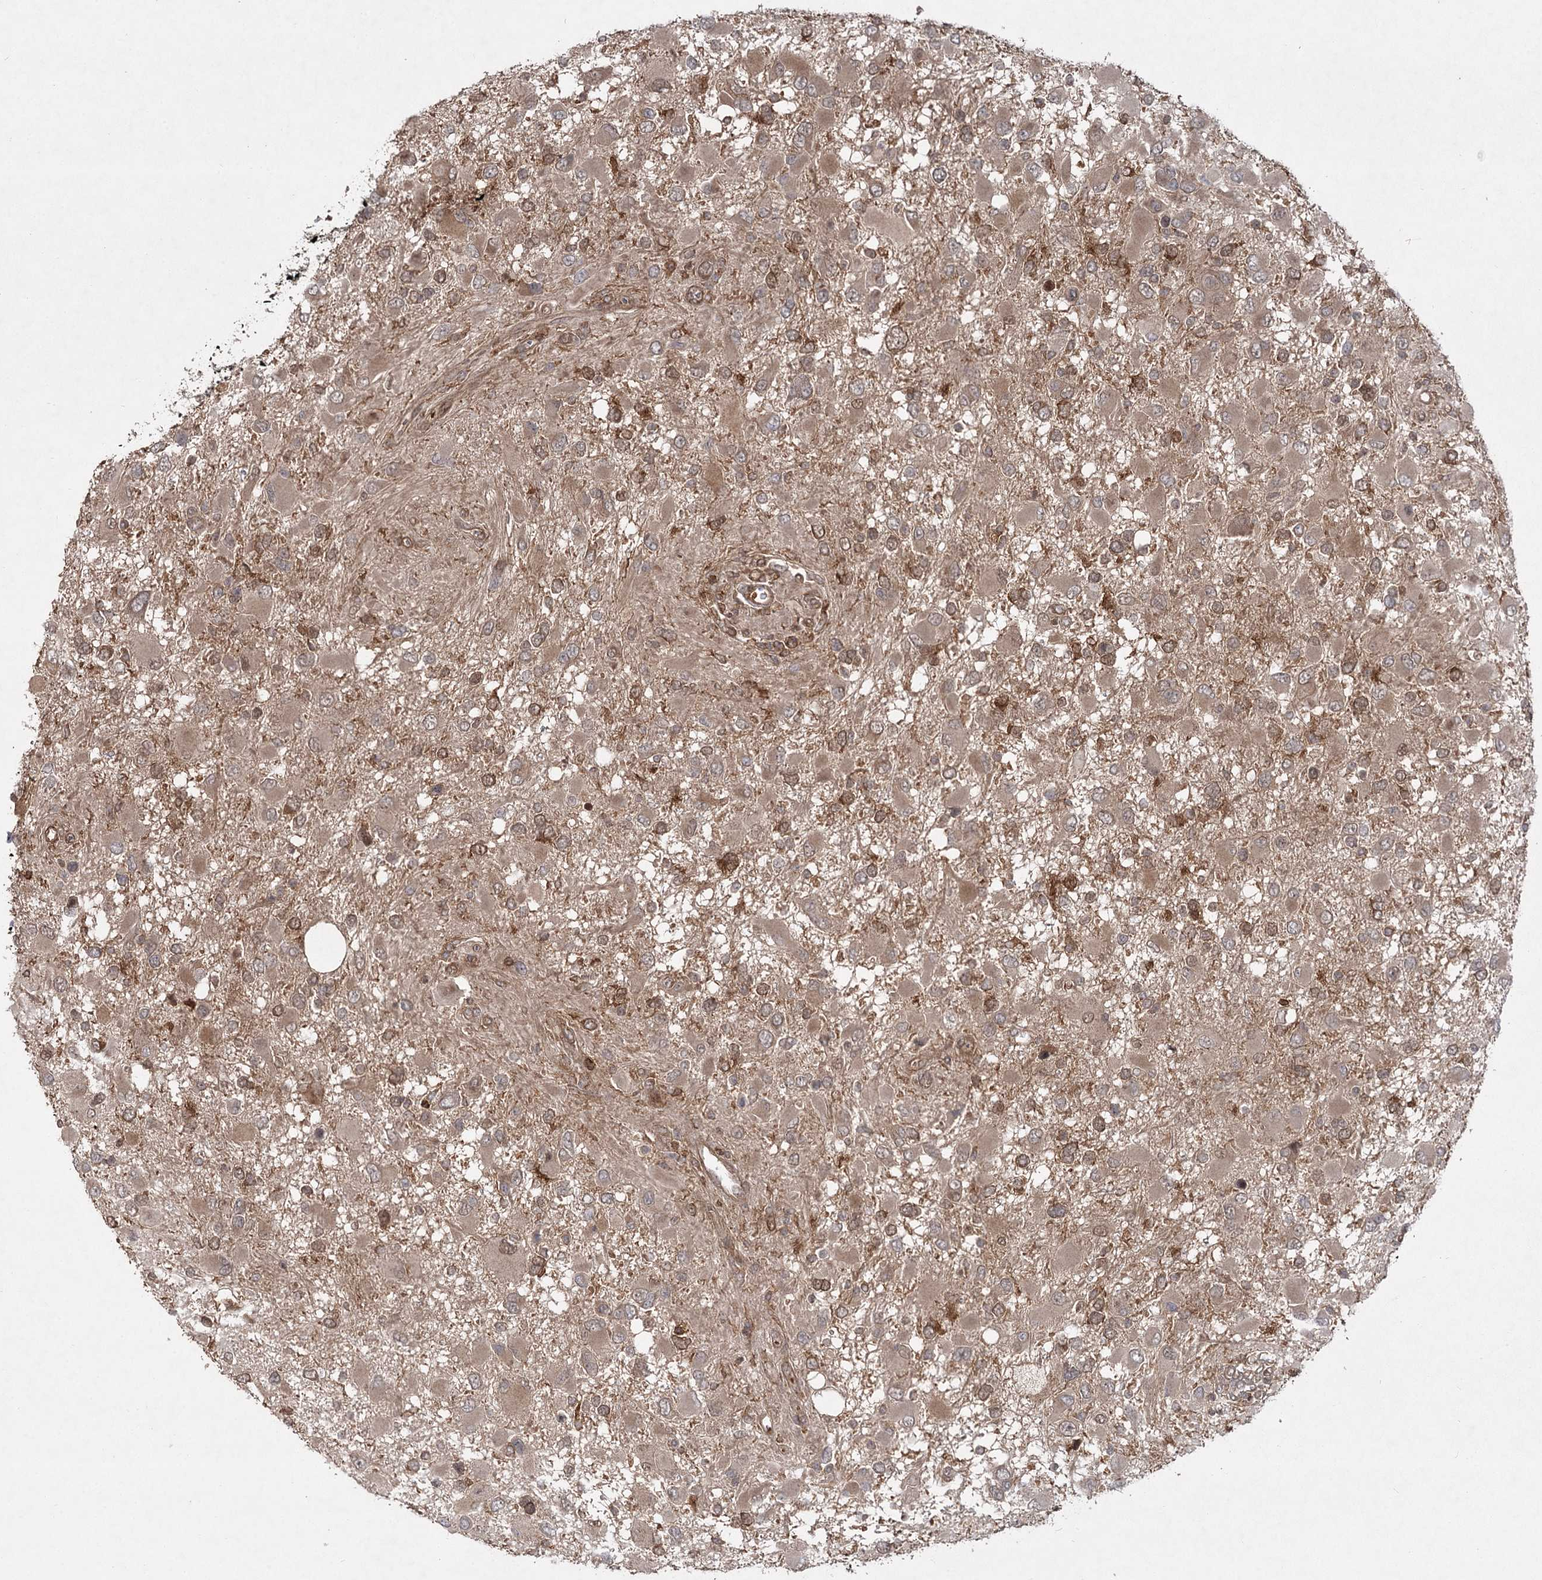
{"staining": {"intensity": "moderate", "quantity": ">75%", "location": "cytoplasmic/membranous"}, "tissue": "glioma", "cell_type": "Tumor cells", "image_type": "cancer", "snomed": [{"axis": "morphology", "description": "Glioma, malignant, High grade"}, {"axis": "topography", "description": "Brain"}], "caption": "Immunohistochemistry (IHC) of malignant high-grade glioma reveals medium levels of moderate cytoplasmic/membranous staining in about >75% of tumor cells.", "gene": "MDFIC", "patient": {"sex": "male", "age": 53}}